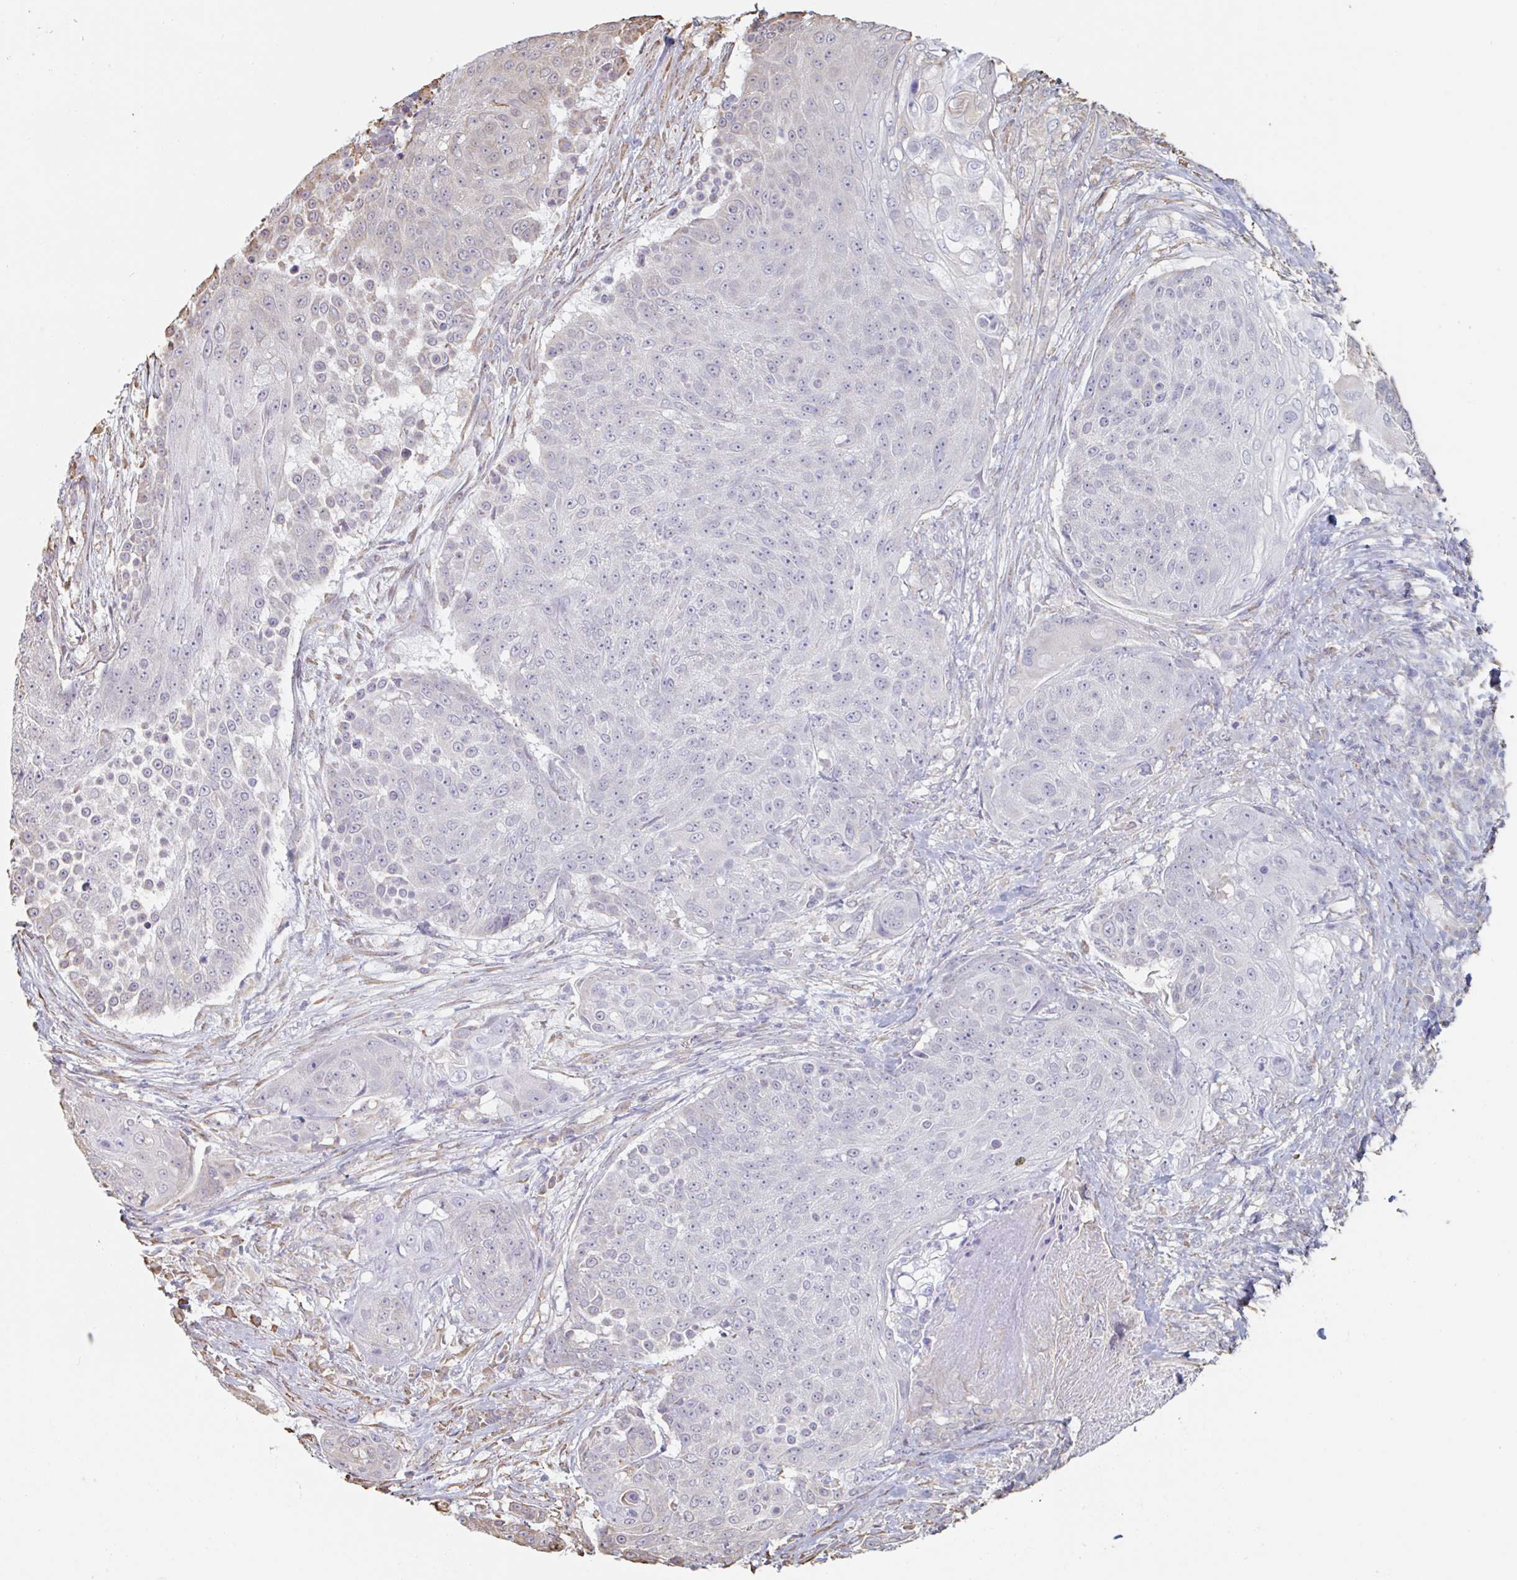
{"staining": {"intensity": "negative", "quantity": "none", "location": "none"}, "tissue": "urothelial cancer", "cell_type": "Tumor cells", "image_type": "cancer", "snomed": [{"axis": "morphology", "description": "Urothelial carcinoma, High grade"}, {"axis": "topography", "description": "Urinary bladder"}], "caption": "High magnification brightfield microscopy of high-grade urothelial carcinoma stained with DAB (brown) and counterstained with hematoxylin (blue): tumor cells show no significant expression.", "gene": "RAB5IF", "patient": {"sex": "female", "age": 63}}